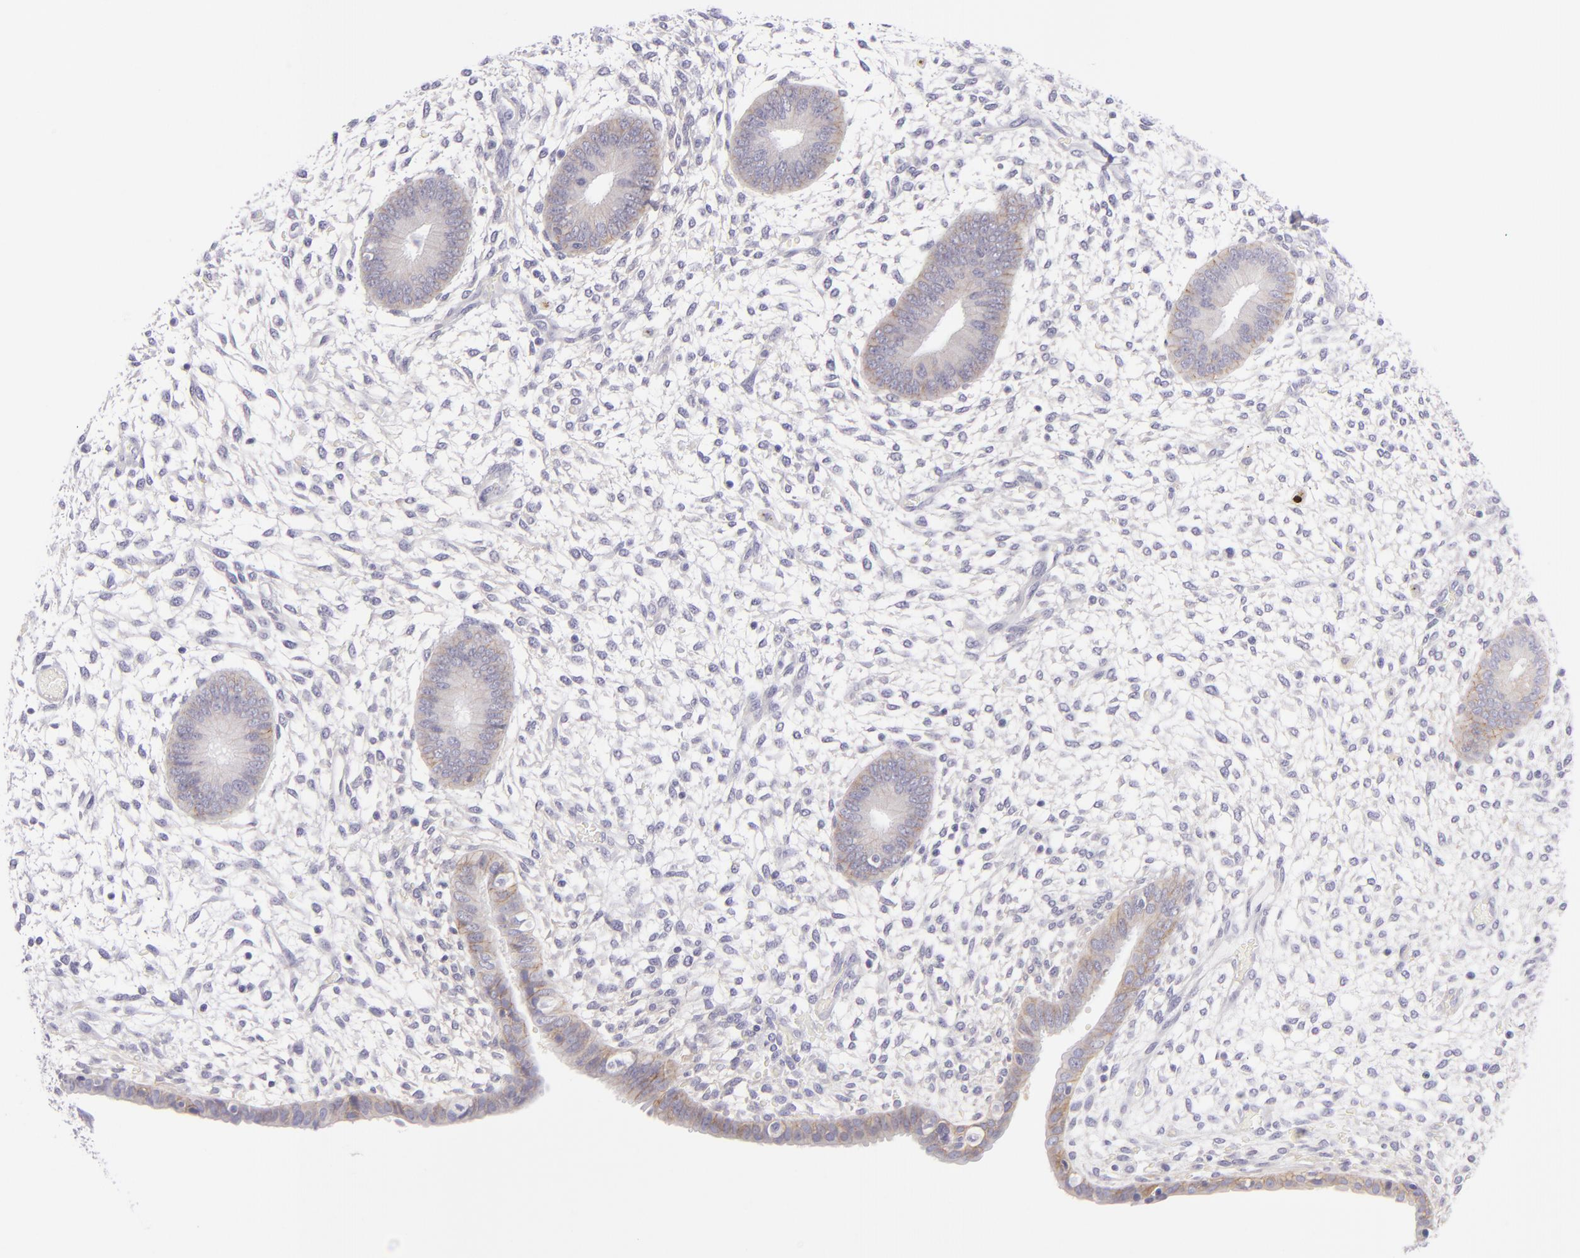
{"staining": {"intensity": "negative", "quantity": "none", "location": "none"}, "tissue": "endometrium", "cell_type": "Cells in endometrial stroma", "image_type": "normal", "snomed": [{"axis": "morphology", "description": "Normal tissue, NOS"}, {"axis": "topography", "description": "Endometrium"}], "caption": "This is an IHC histopathology image of unremarkable human endometrium. There is no staining in cells in endometrial stroma.", "gene": "DLG4", "patient": {"sex": "female", "age": 42}}